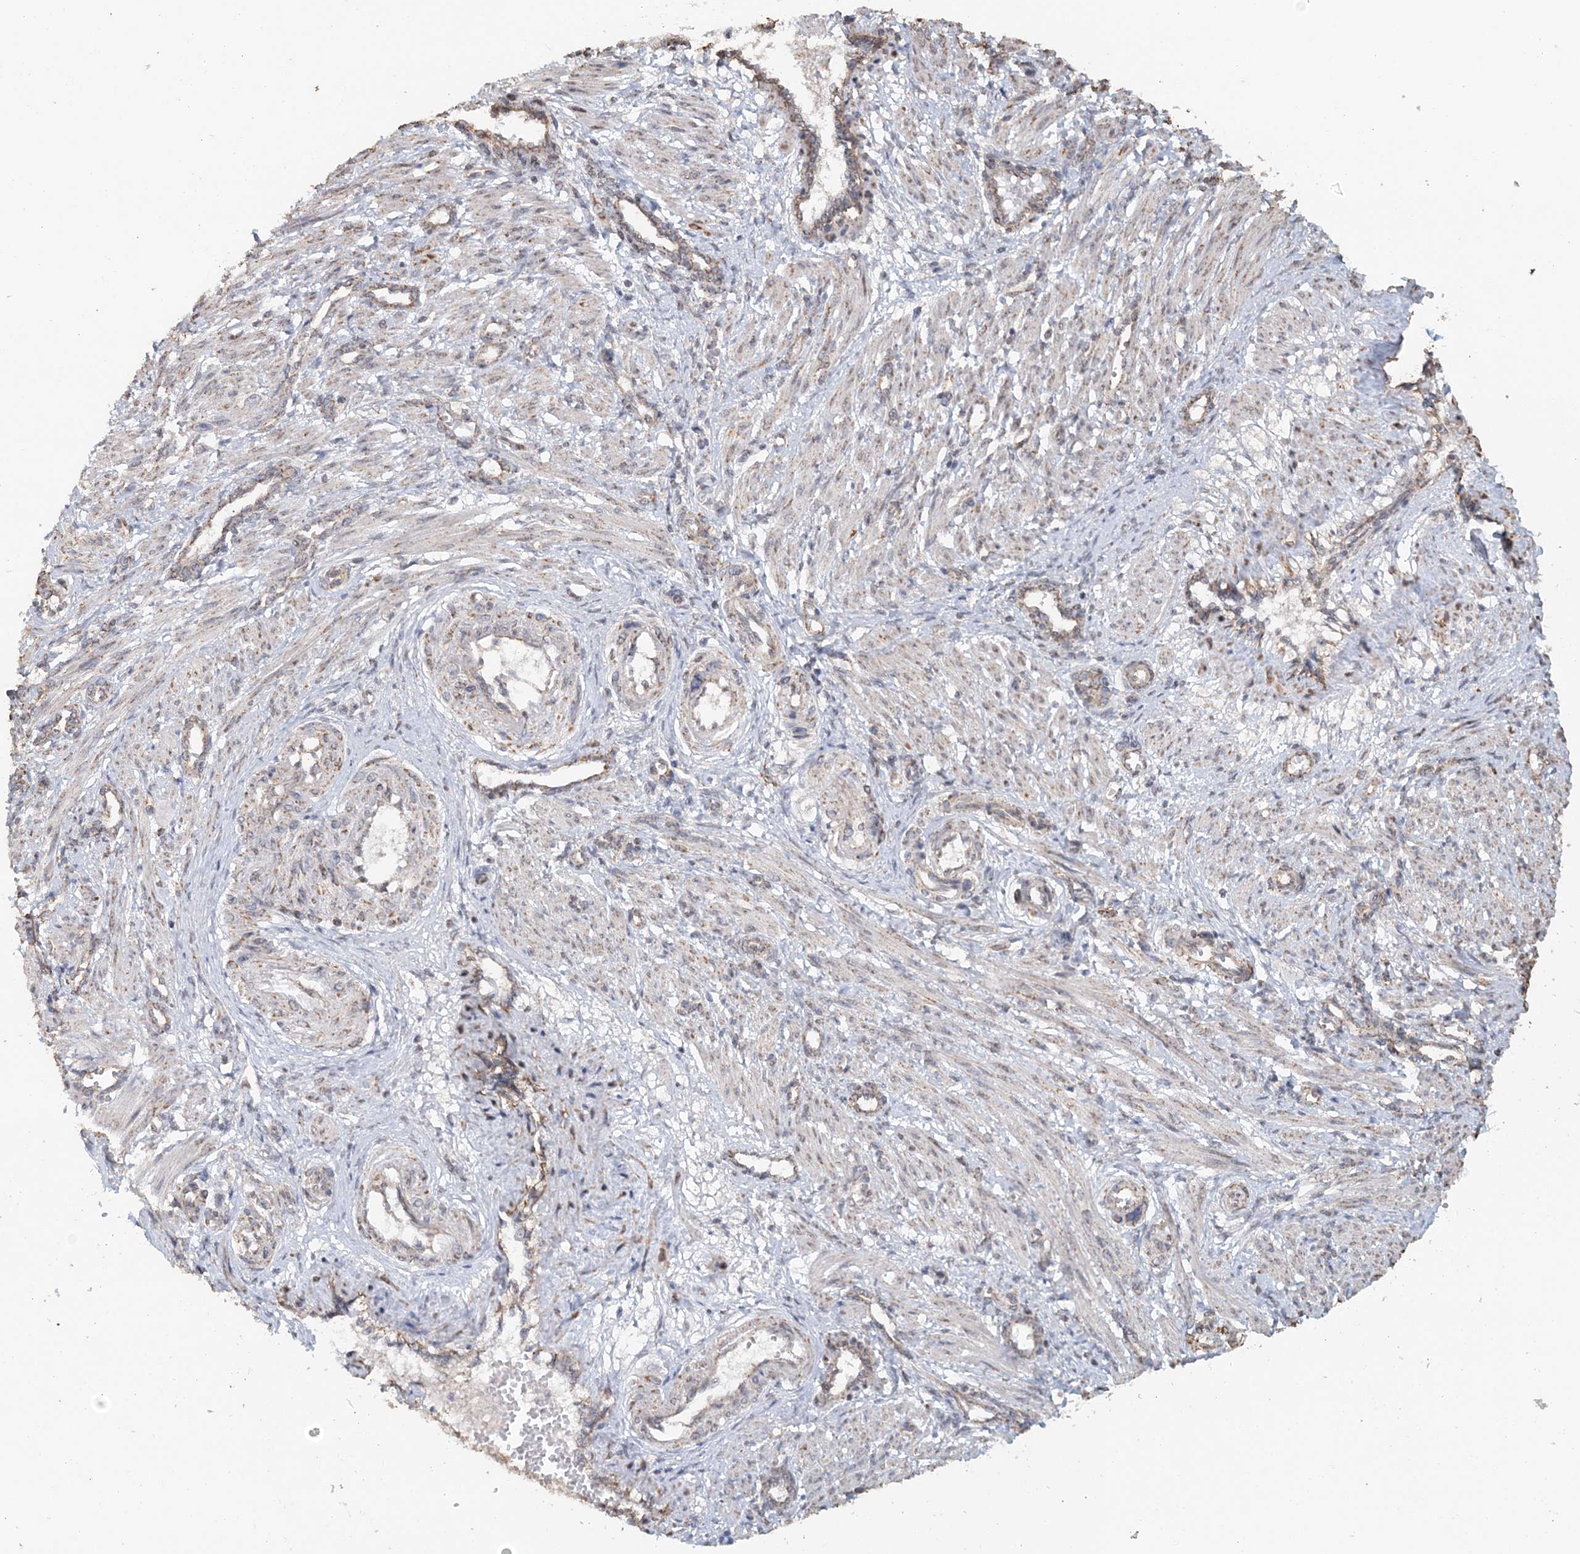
{"staining": {"intensity": "weak", "quantity": "25%-75%", "location": "cytoplasmic/membranous"}, "tissue": "smooth muscle", "cell_type": "Smooth muscle cells", "image_type": "normal", "snomed": [{"axis": "morphology", "description": "Normal tissue, NOS"}, {"axis": "topography", "description": "Endometrium"}], "caption": "Protein expression analysis of unremarkable human smooth muscle reveals weak cytoplasmic/membranous positivity in approximately 25%-75% of smooth muscle cells.", "gene": "FBXO38", "patient": {"sex": "female", "age": 33}}